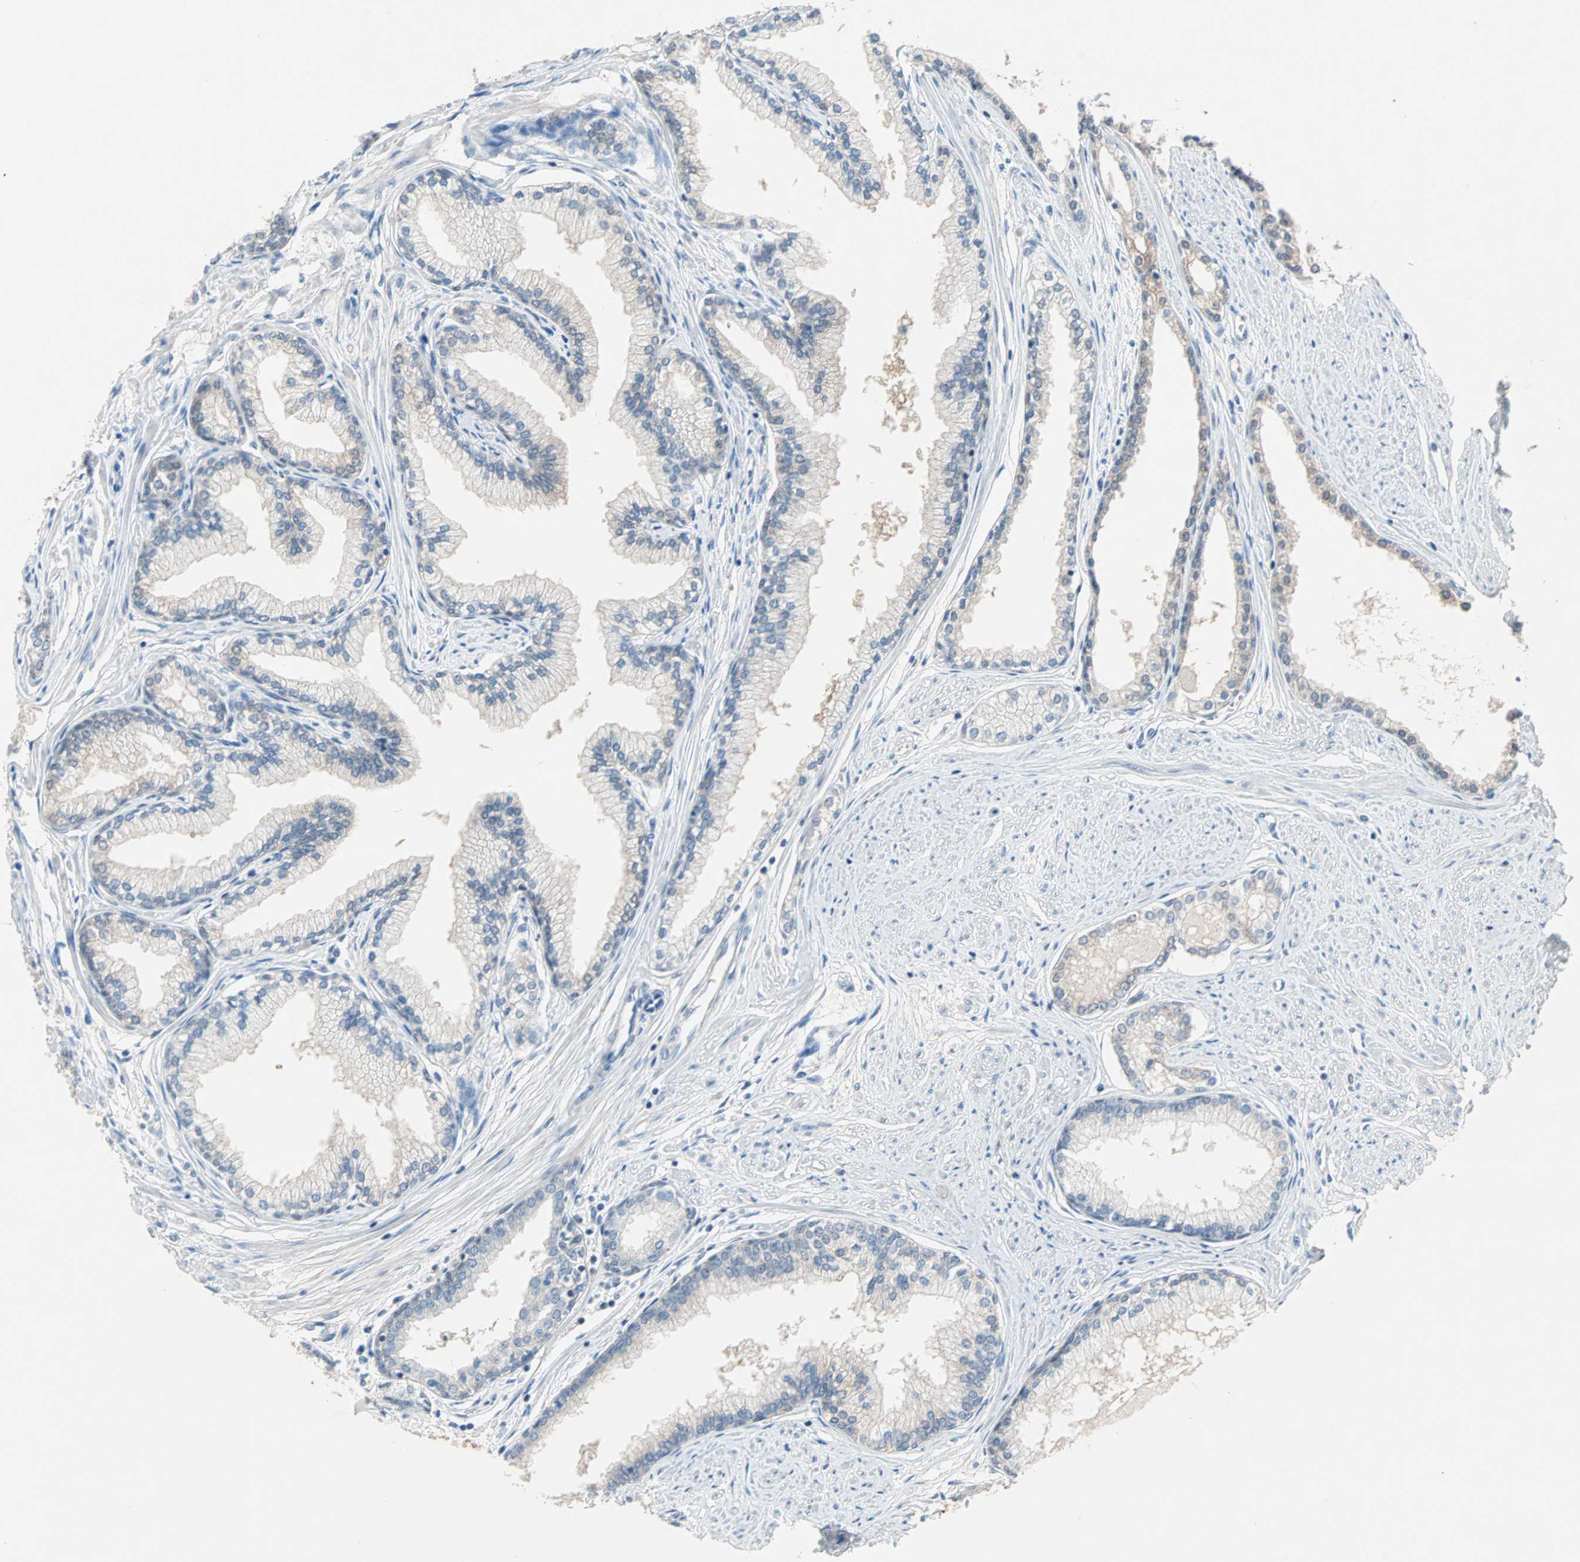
{"staining": {"intensity": "moderate", "quantity": ">75%", "location": "cytoplasmic/membranous"}, "tissue": "prostate", "cell_type": "Glandular cells", "image_type": "normal", "snomed": [{"axis": "morphology", "description": "Normal tissue, NOS"}, {"axis": "topography", "description": "Prostate"}], "caption": "Immunohistochemical staining of unremarkable human prostate reveals medium levels of moderate cytoplasmic/membranous expression in about >75% of glandular cells. Nuclei are stained in blue.", "gene": "MPI", "patient": {"sex": "male", "age": 64}}